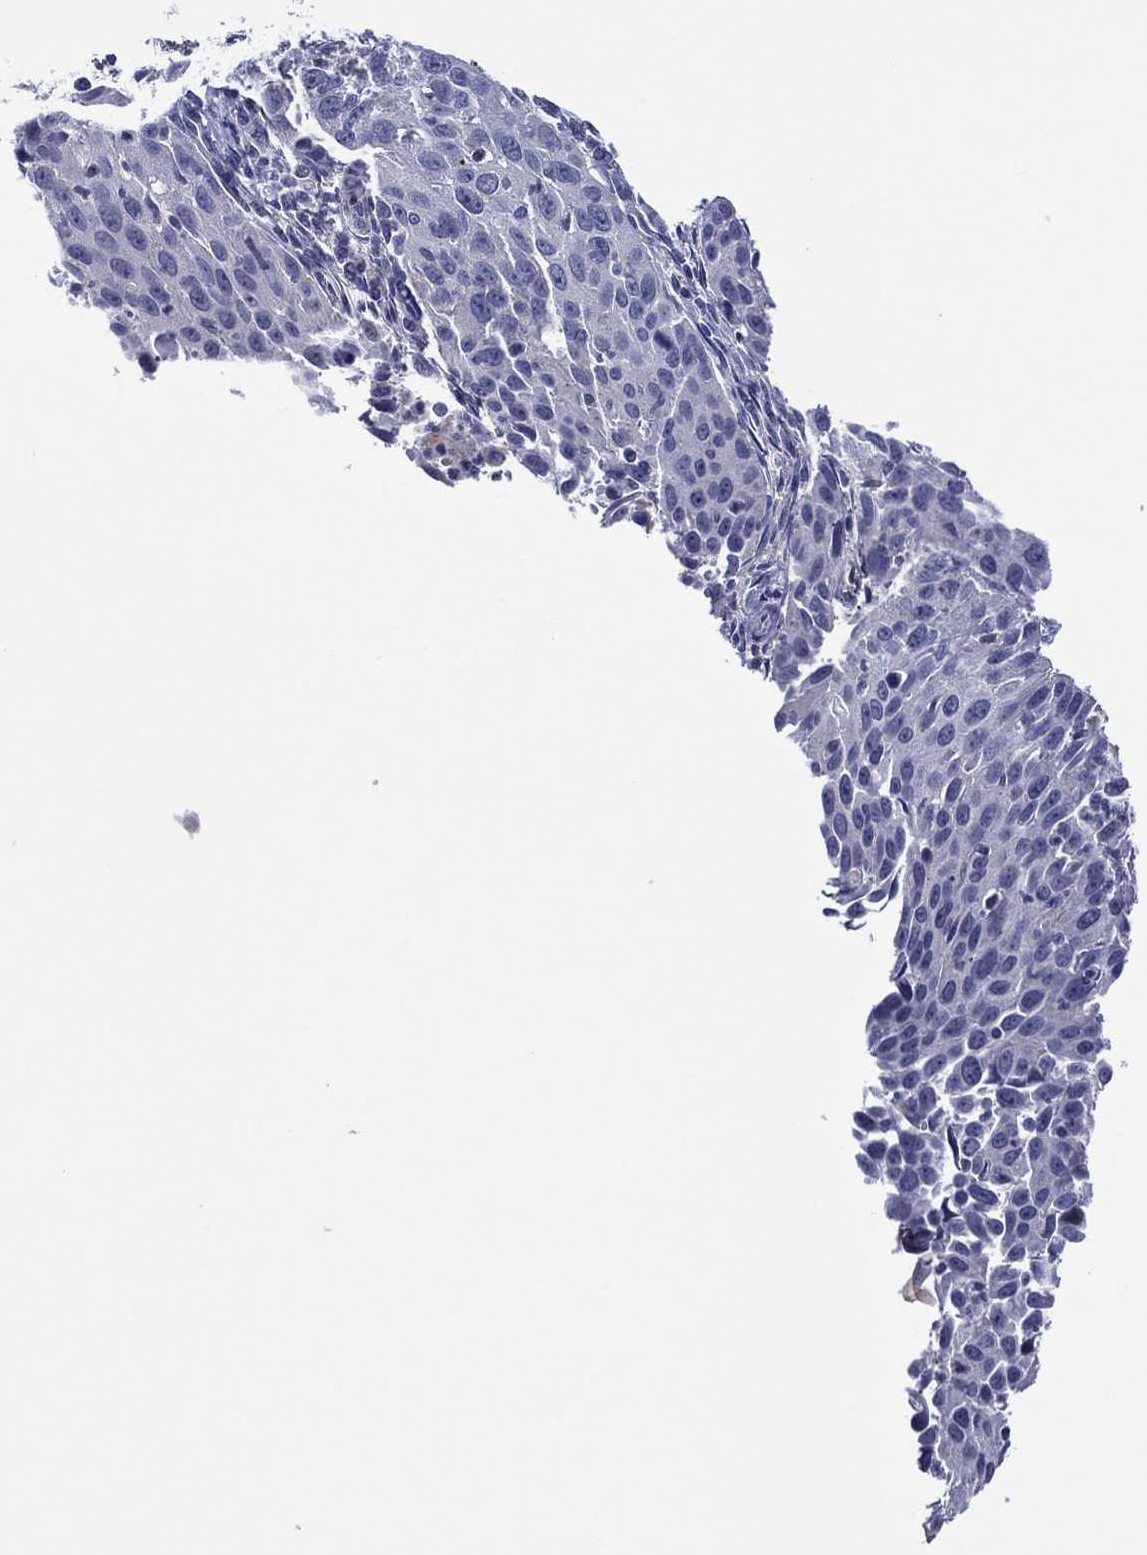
{"staining": {"intensity": "negative", "quantity": "none", "location": "none"}, "tissue": "cervical cancer", "cell_type": "Tumor cells", "image_type": "cancer", "snomed": [{"axis": "morphology", "description": "Squamous cell carcinoma, NOS"}, {"axis": "topography", "description": "Cervix"}], "caption": "The photomicrograph exhibits no significant staining in tumor cells of squamous cell carcinoma (cervical).", "gene": "TRIM31", "patient": {"sex": "female", "age": 26}}